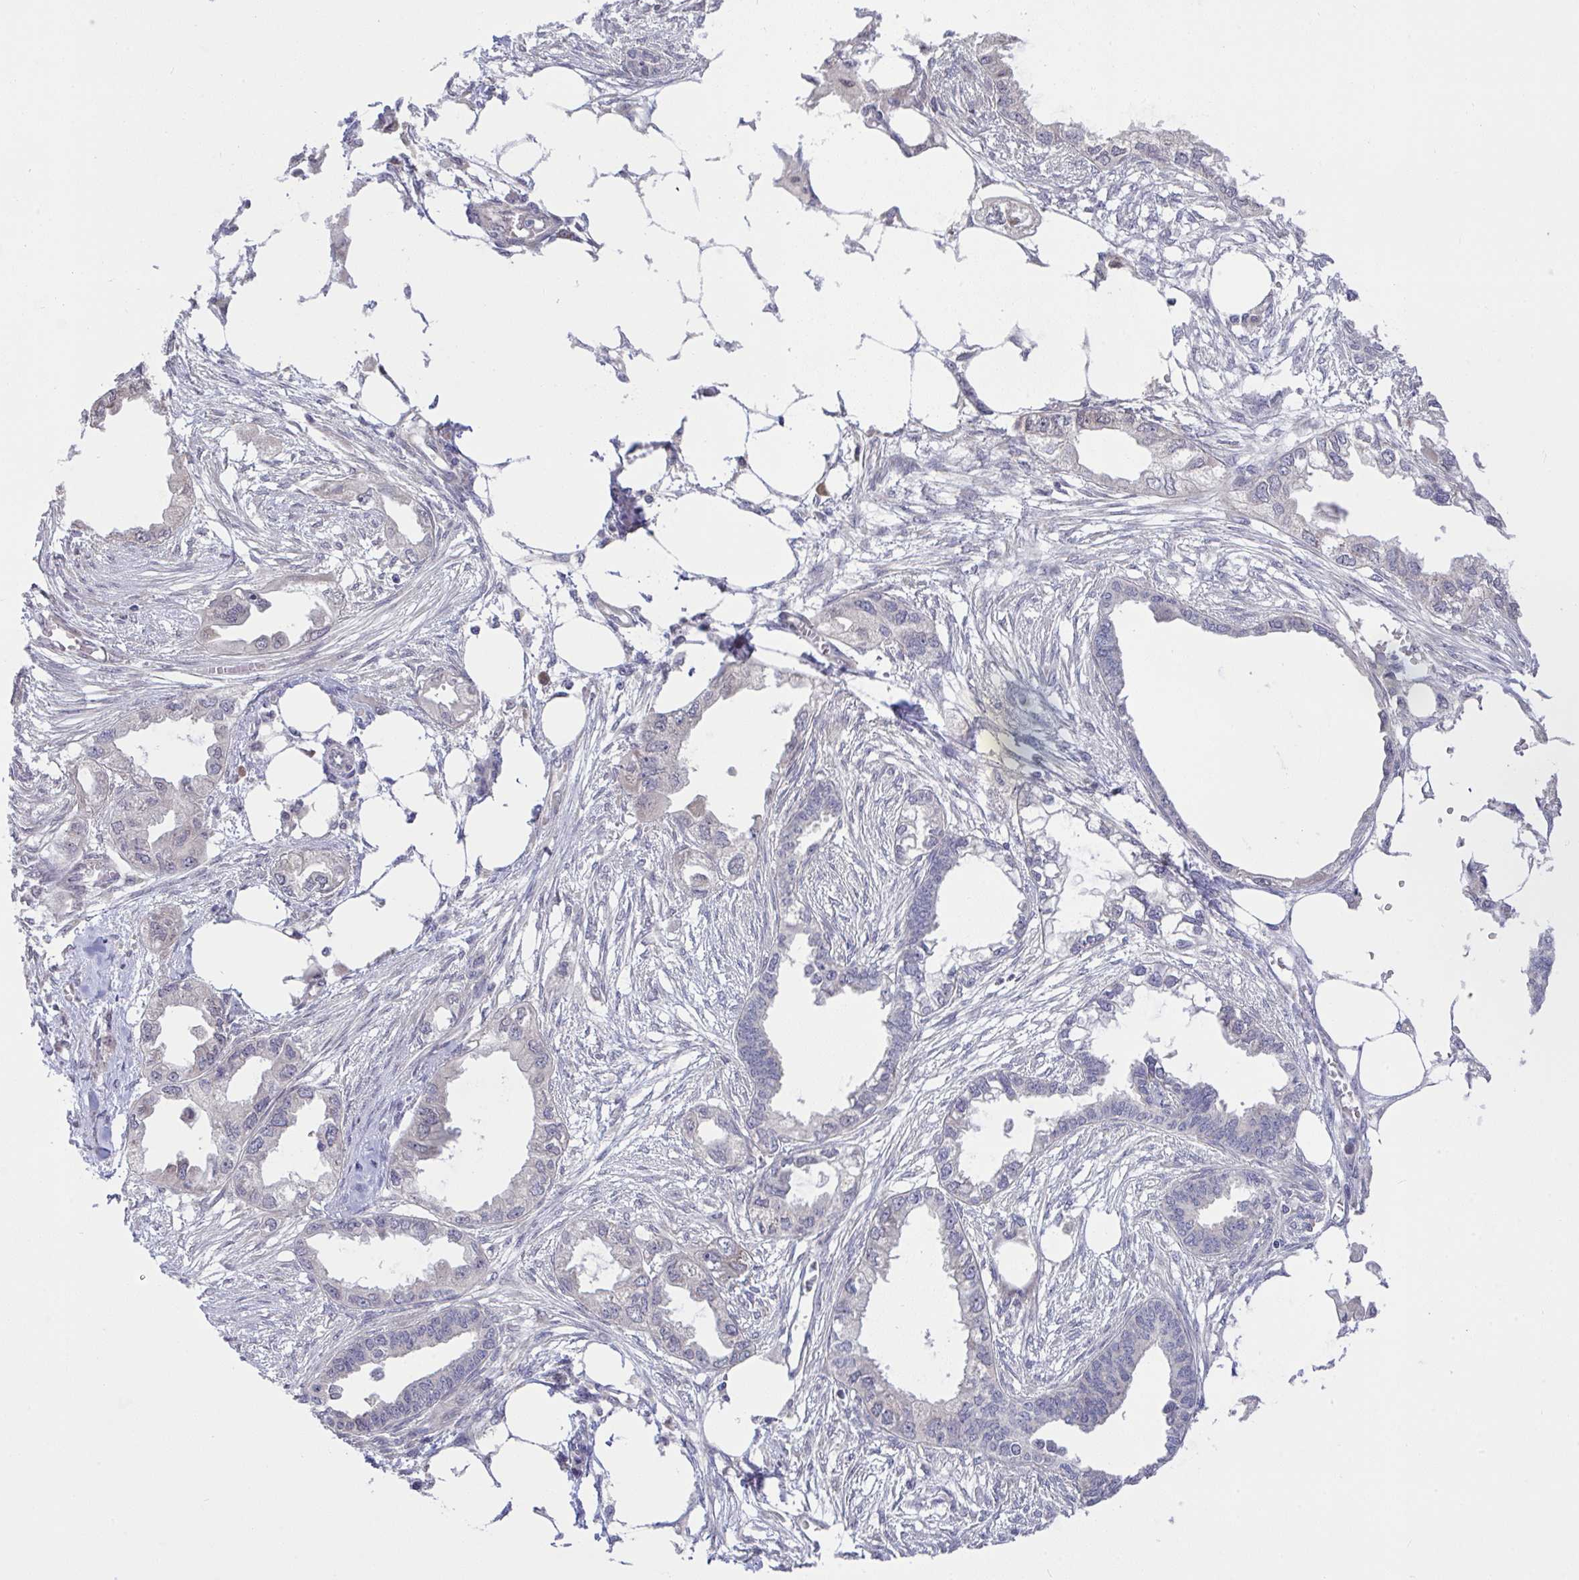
{"staining": {"intensity": "negative", "quantity": "none", "location": "none"}, "tissue": "endometrial cancer", "cell_type": "Tumor cells", "image_type": "cancer", "snomed": [{"axis": "morphology", "description": "Adenocarcinoma, NOS"}, {"axis": "morphology", "description": "Adenocarcinoma, metastatic, NOS"}, {"axis": "topography", "description": "Adipose tissue"}, {"axis": "topography", "description": "Endometrium"}], "caption": "An immunohistochemistry histopathology image of metastatic adenocarcinoma (endometrial) is shown. There is no staining in tumor cells of metastatic adenocarcinoma (endometrial).", "gene": "TMEM41A", "patient": {"sex": "female", "age": 67}}